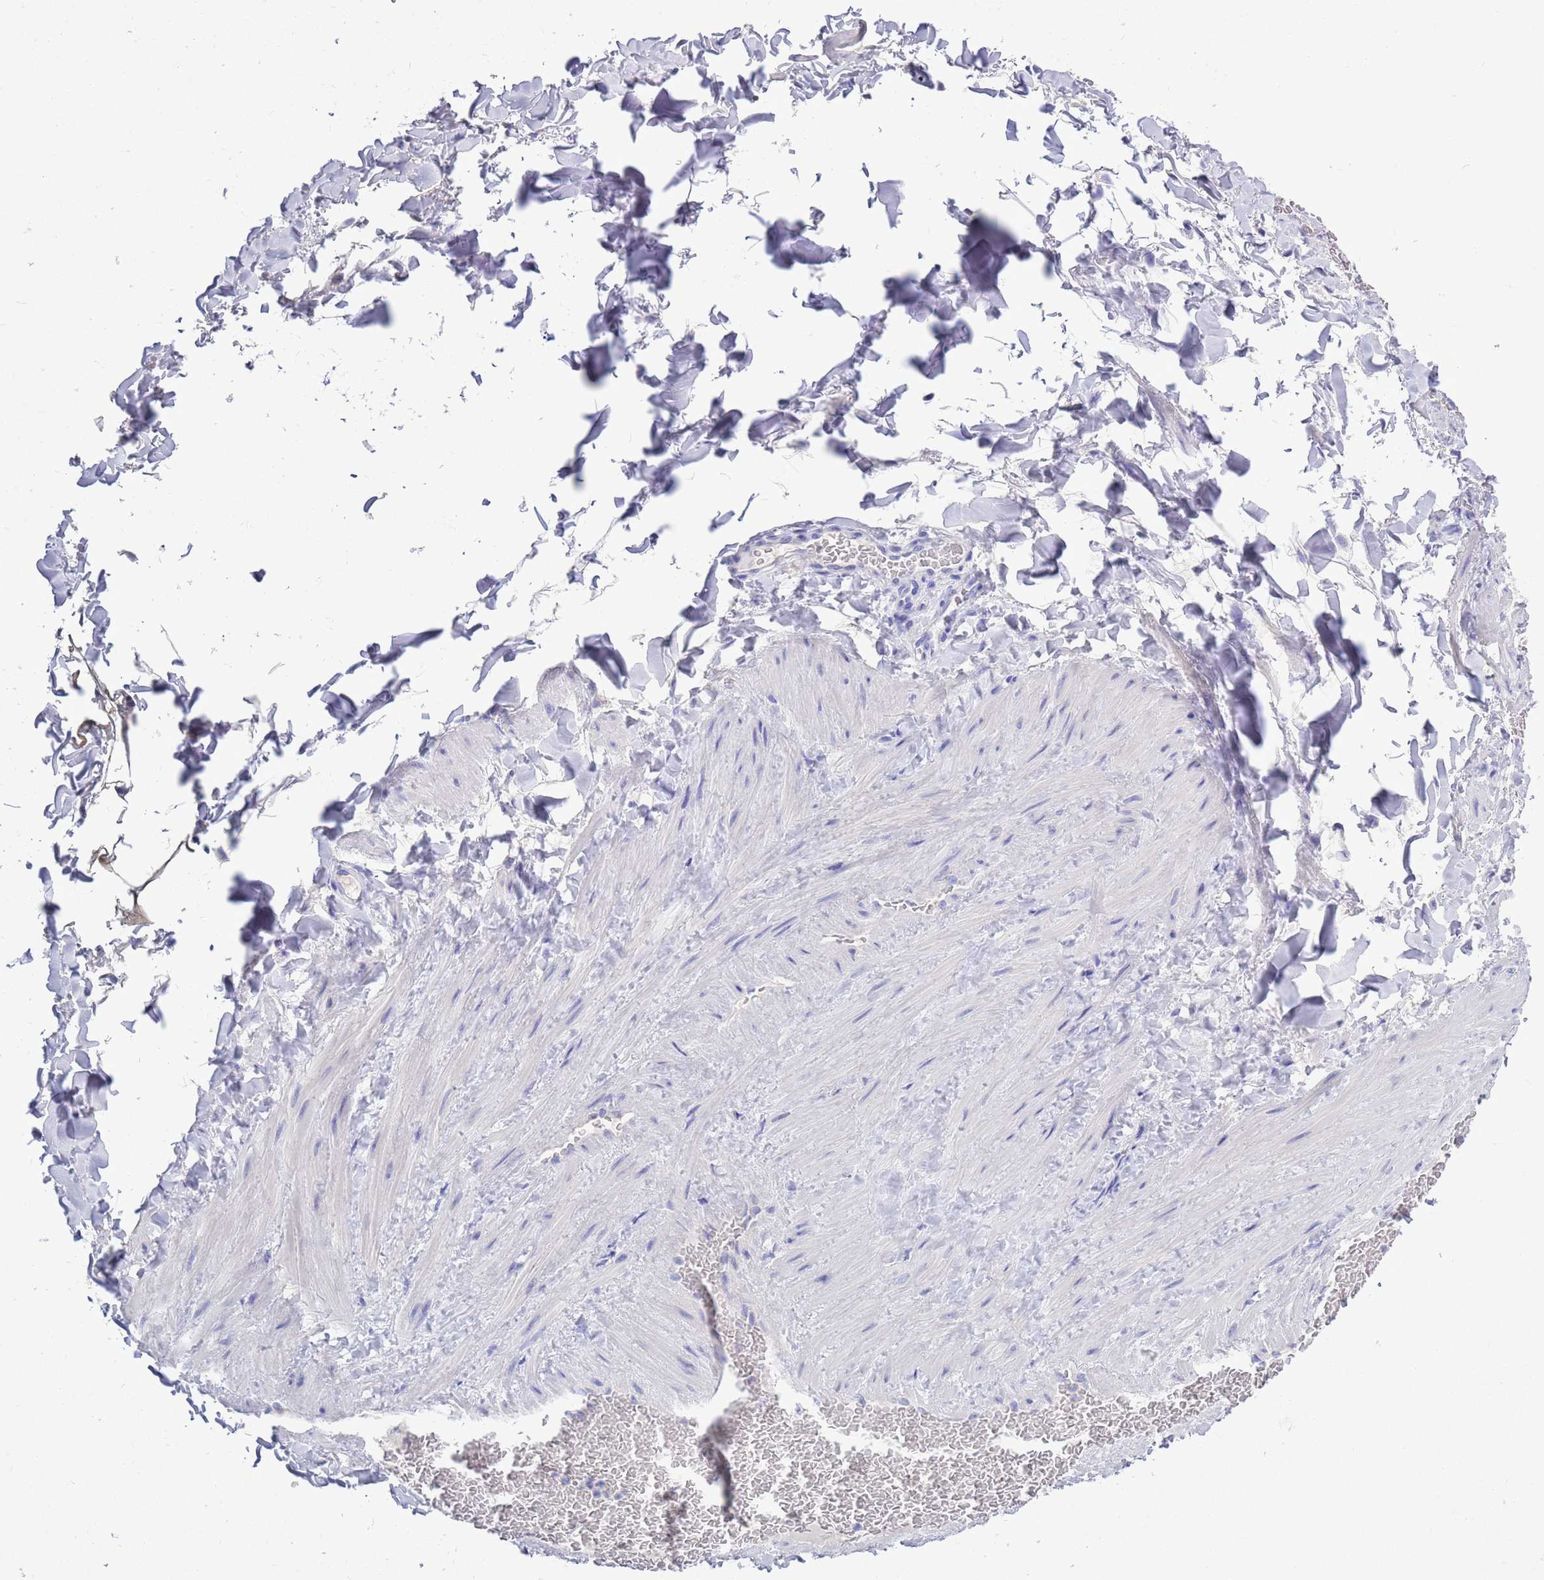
{"staining": {"intensity": "negative", "quantity": "none", "location": "none"}, "tissue": "adipose tissue", "cell_type": "Adipocytes", "image_type": "normal", "snomed": [{"axis": "morphology", "description": "Normal tissue, NOS"}, {"axis": "topography", "description": "Soft tissue"}, {"axis": "topography", "description": "Vascular tissue"}], "caption": "DAB immunohistochemical staining of benign human adipose tissue displays no significant positivity in adipocytes.", "gene": "MTMR2", "patient": {"sex": "male", "age": 54}}